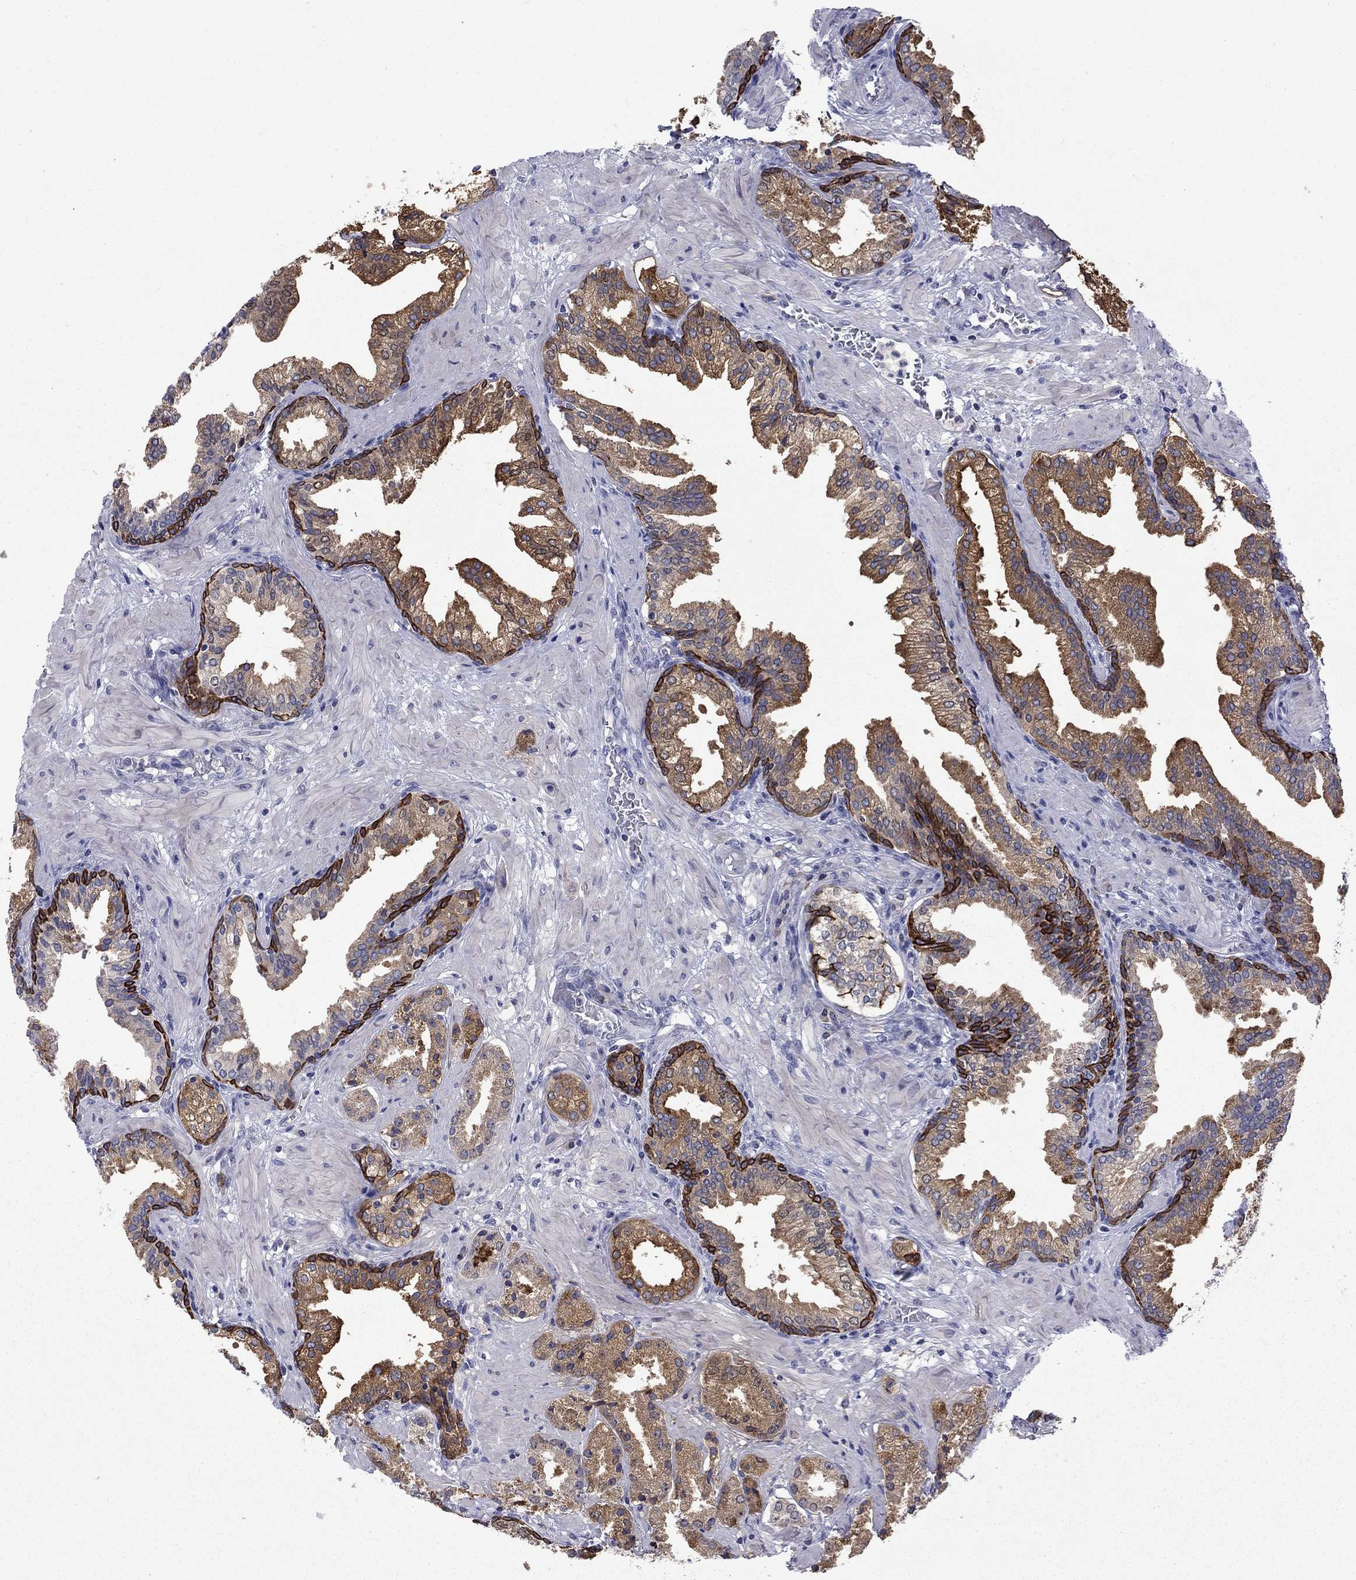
{"staining": {"intensity": "strong", "quantity": "<25%", "location": "cytoplasmic/membranous,nuclear"}, "tissue": "prostate cancer", "cell_type": "Tumor cells", "image_type": "cancer", "snomed": [{"axis": "morphology", "description": "Adenocarcinoma, NOS"}, {"axis": "topography", "description": "Prostate and seminal vesicle, NOS"}, {"axis": "topography", "description": "Prostate"}], "caption": "Prostate adenocarcinoma was stained to show a protein in brown. There is medium levels of strong cytoplasmic/membranous and nuclear staining in approximately <25% of tumor cells. The protein of interest is shown in brown color, while the nuclei are stained blue.", "gene": "TMPRSS11A", "patient": {"sex": "male", "age": 44}}